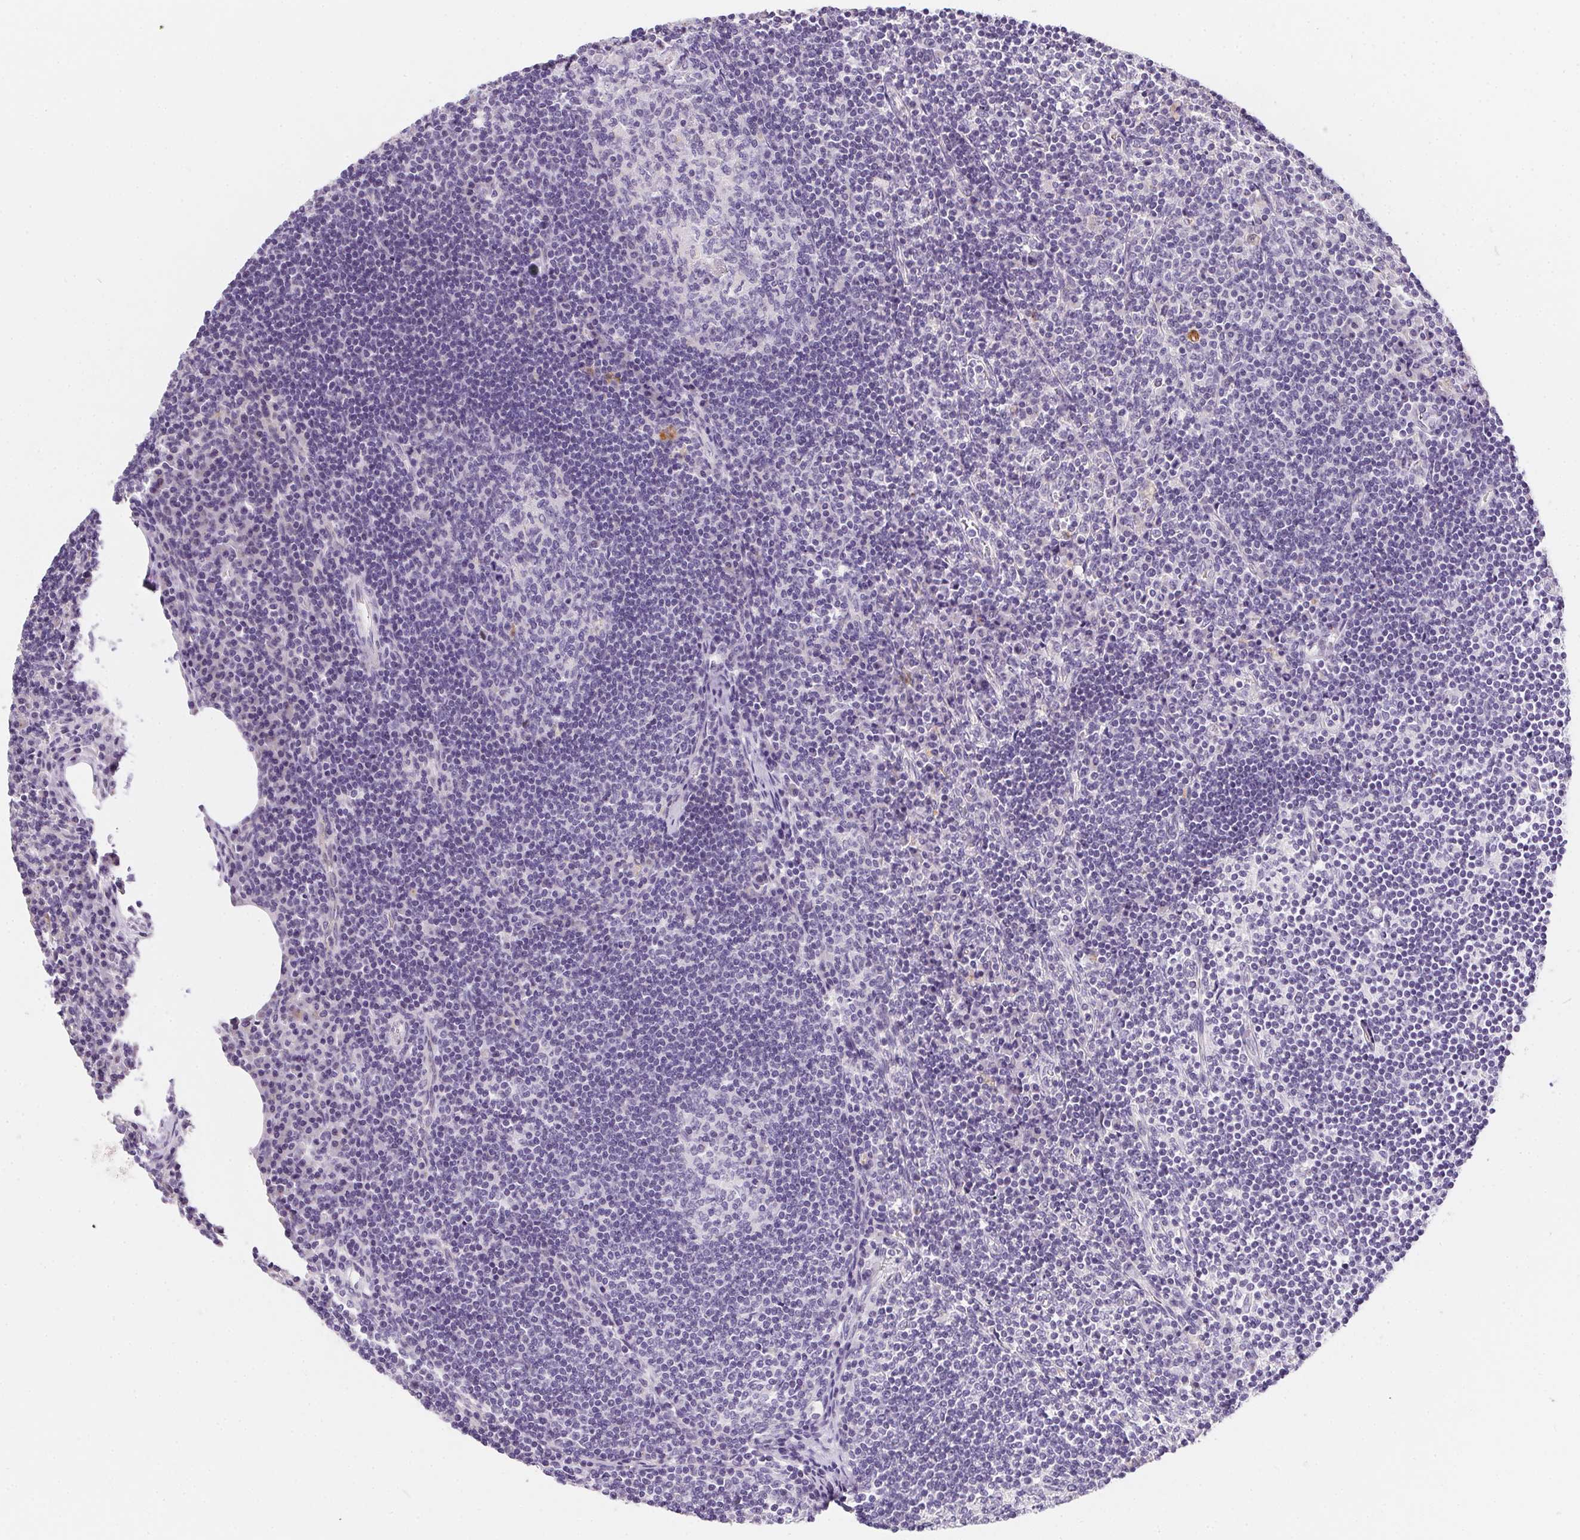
{"staining": {"intensity": "negative", "quantity": "none", "location": "none"}, "tissue": "lymph node", "cell_type": "Germinal center cells", "image_type": "normal", "snomed": [{"axis": "morphology", "description": "Normal tissue, NOS"}, {"axis": "topography", "description": "Lymph node"}], "caption": "Lymph node was stained to show a protein in brown. There is no significant expression in germinal center cells. (DAB immunohistochemistry with hematoxylin counter stain).", "gene": "AQP5", "patient": {"sex": "male", "age": 67}}